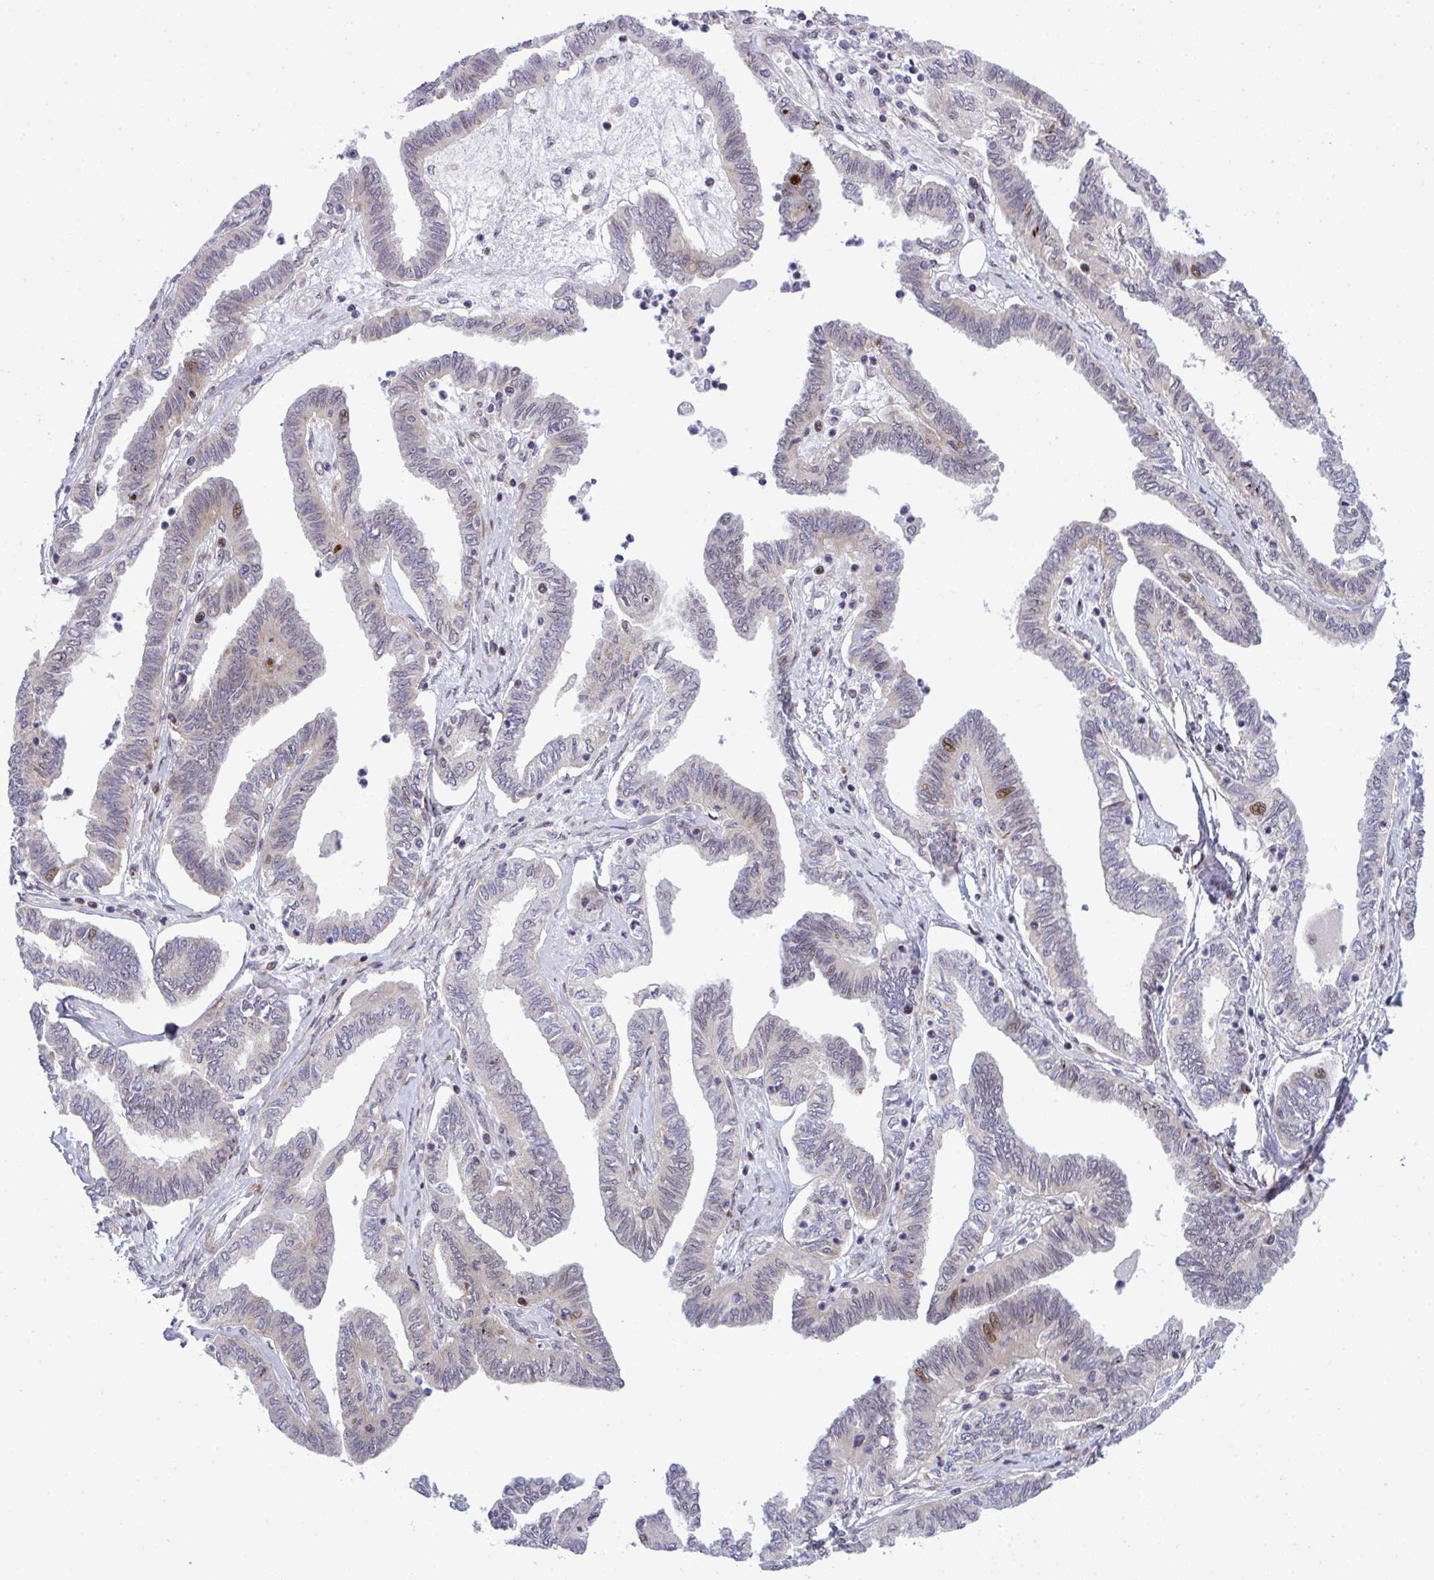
{"staining": {"intensity": "moderate", "quantity": "<25%", "location": "nuclear"}, "tissue": "ovarian cancer", "cell_type": "Tumor cells", "image_type": "cancer", "snomed": [{"axis": "morphology", "description": "Carcinoma, endometroid"}, {"axis": "topography", "description": "Ovary"}], "caption": "A micrograph of human ovarian cancer stained for a protein reveals moderate nuclear brown staining in tumor cells.", "gene": "CASTOR2", "patient": {"sex": "female", "age": 70}}